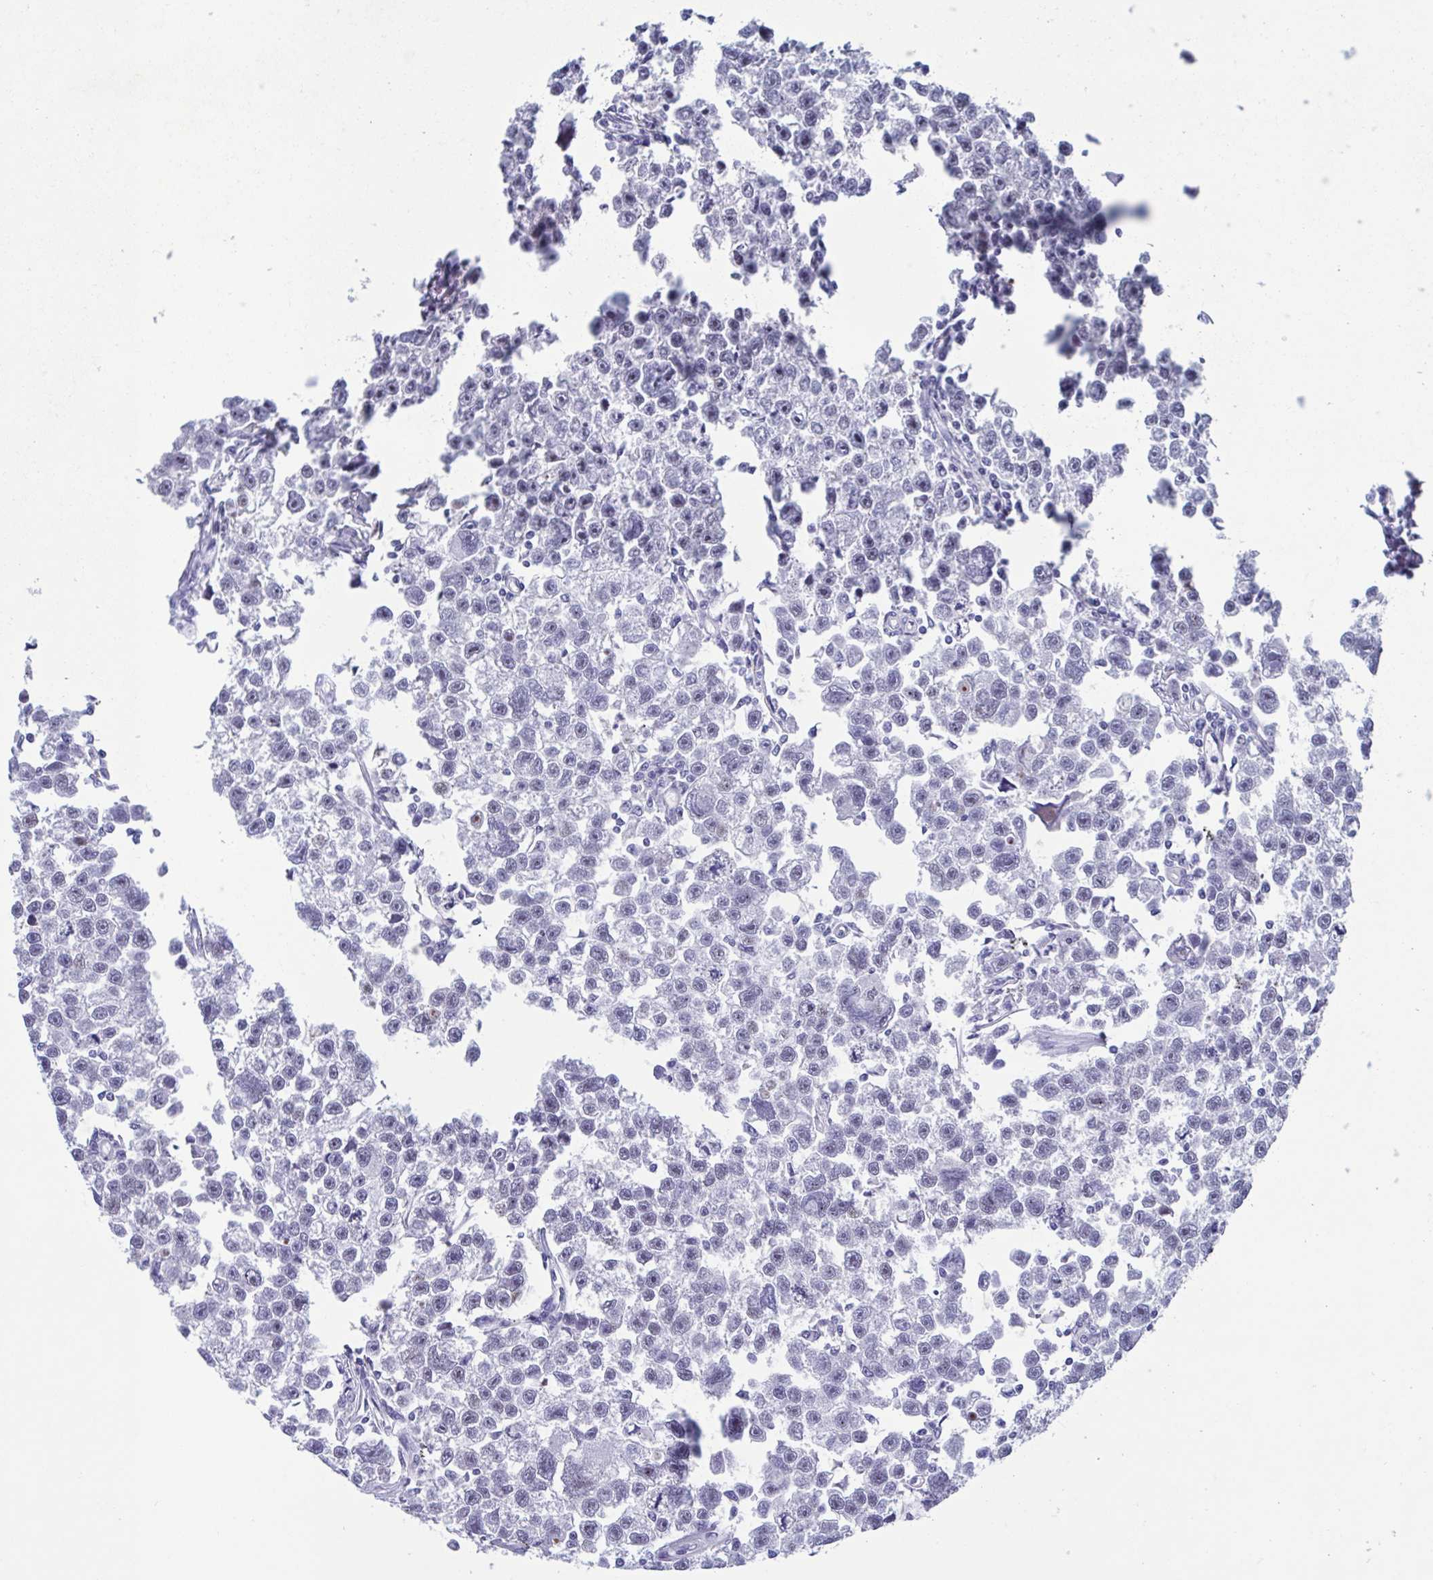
{"staining": {"intensity": "negative", "quantity": "none", "location": "none"}, "tissue": "testis cancer", "cell_type": "Tumor cells", "image_type": "cancer", "snomed": [{"axis": "morphology", "description": "Seminoma, NOS"}, {"axis": "topography", "description": "Testis"}], "caption": "High magnification brightfield microscopy of testis cancer stained with DAB (brown) and counterstained with hematoxylin (blue): tumor cells show no significant staining. Brightfield microscopy of immunohistochemistry stained with DAB (brown) and hematoxylin (blue), captured at high magnification.", "gene": "PERM1", "patient": {"sex": "male", "age": 26}}